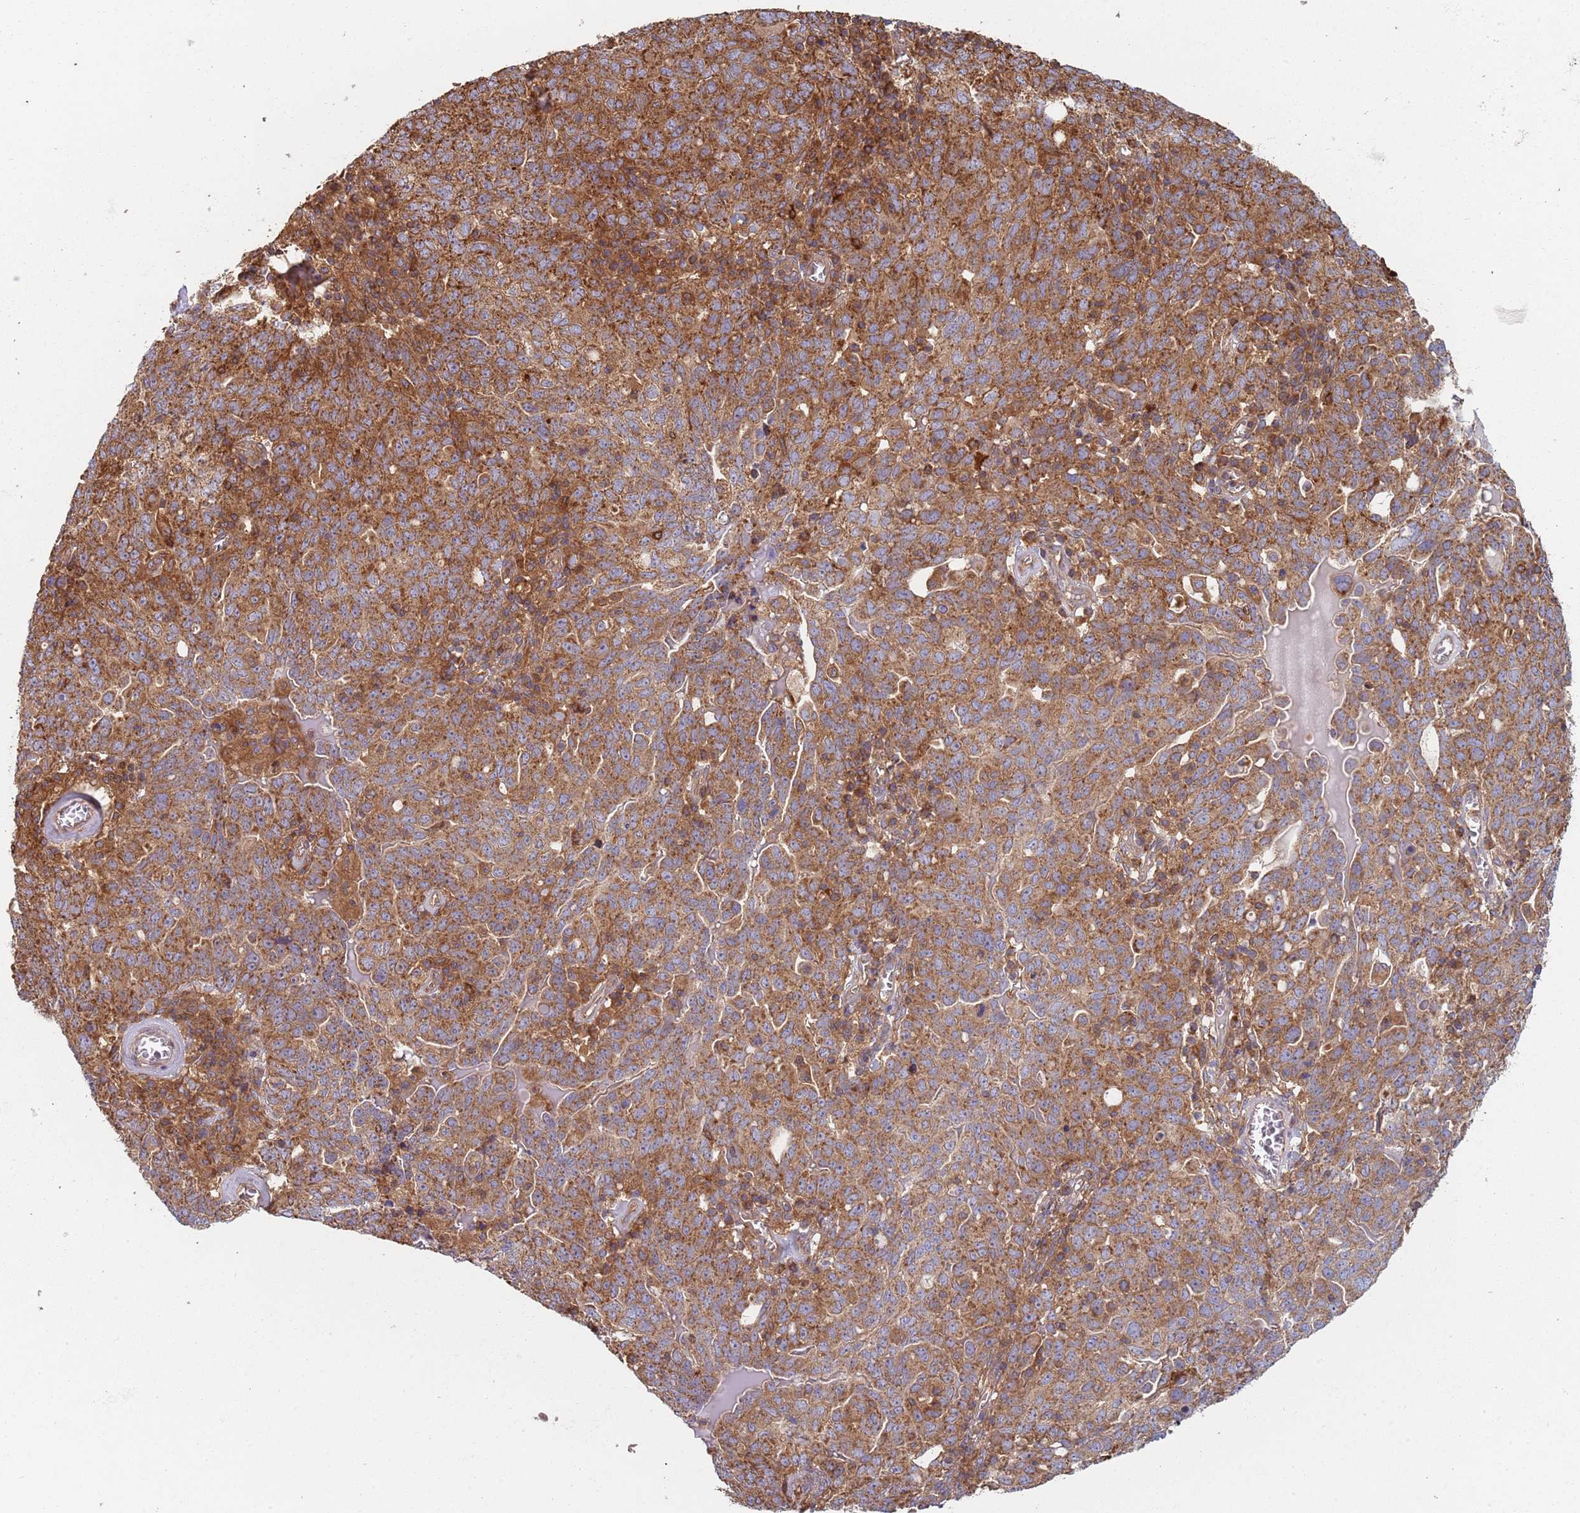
{"staining": {"intensity": "moderate", "quantity": ">75%", "location": "cytoplasmic/membranous"}, "tissue": "ovarian cancer", "cell_type": "Tumor cells", "image_type": "cancer", "snomed": [{"axis": "morphology", "description": "Carcinoma, endometroid"}, {"axis": "topography", "description": "Ovary"}], "caption": "Tumor cells show medium levels of moderate cytoplasmic/membranous expression in approximately >75% of cells in human ovarian cancer. The staining is performed using DAB brown chromogen to label protein expression. The nuclei are counter-stained blue using hematoxylin.", "gene": "GDI2", "patient": {"sex": "female", "age": 62}}